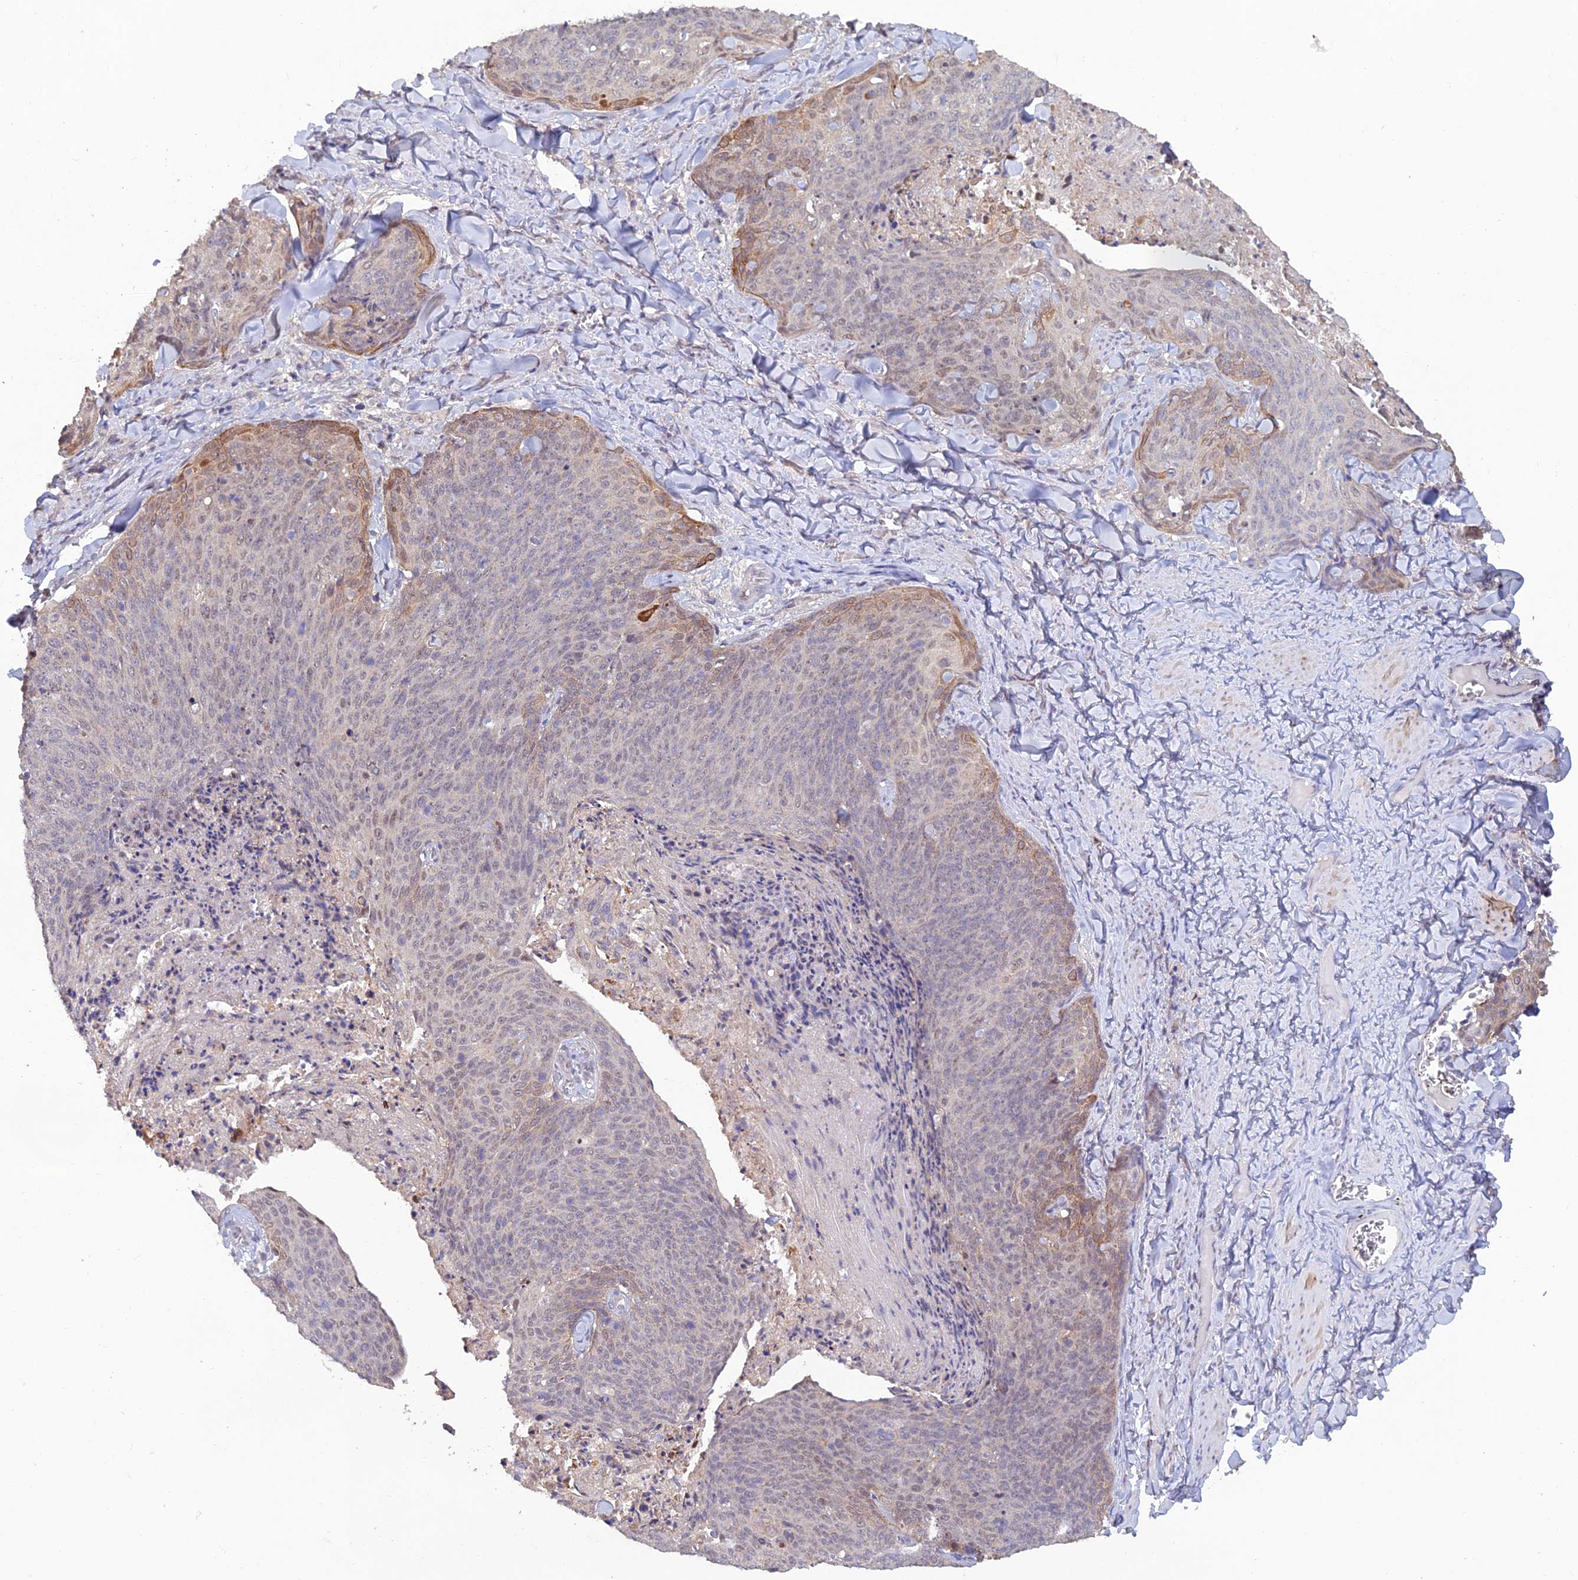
{"staining": {"intensity": "moderate", "quantity": "<25%", "location": "cytoplasmic/membranous,nuclear"}, "tissue": "skin cancer", "cell_type": "Tumor cells", "image_type": "cancer", "snomed": [{"axis": "morphology", "description": "Squamous cell carcinoma, NOS"}, {"axis": "topography", "description": "Skin"}, {"axis": "topography", "description": "Vulva"}], "caption": "This micrograph demonstrates skin cancer (squamous cell carcinoma) stained with immunohistochemistry (IHC) to label a protein in brown. The cytoplasmic/membranous and nuclear of tumor cells show moderate positivity for the protein. Nuclei are counter-stained blue.", "gene": "FASTKD5", "patient": {"sex": "female", "age": 85}}